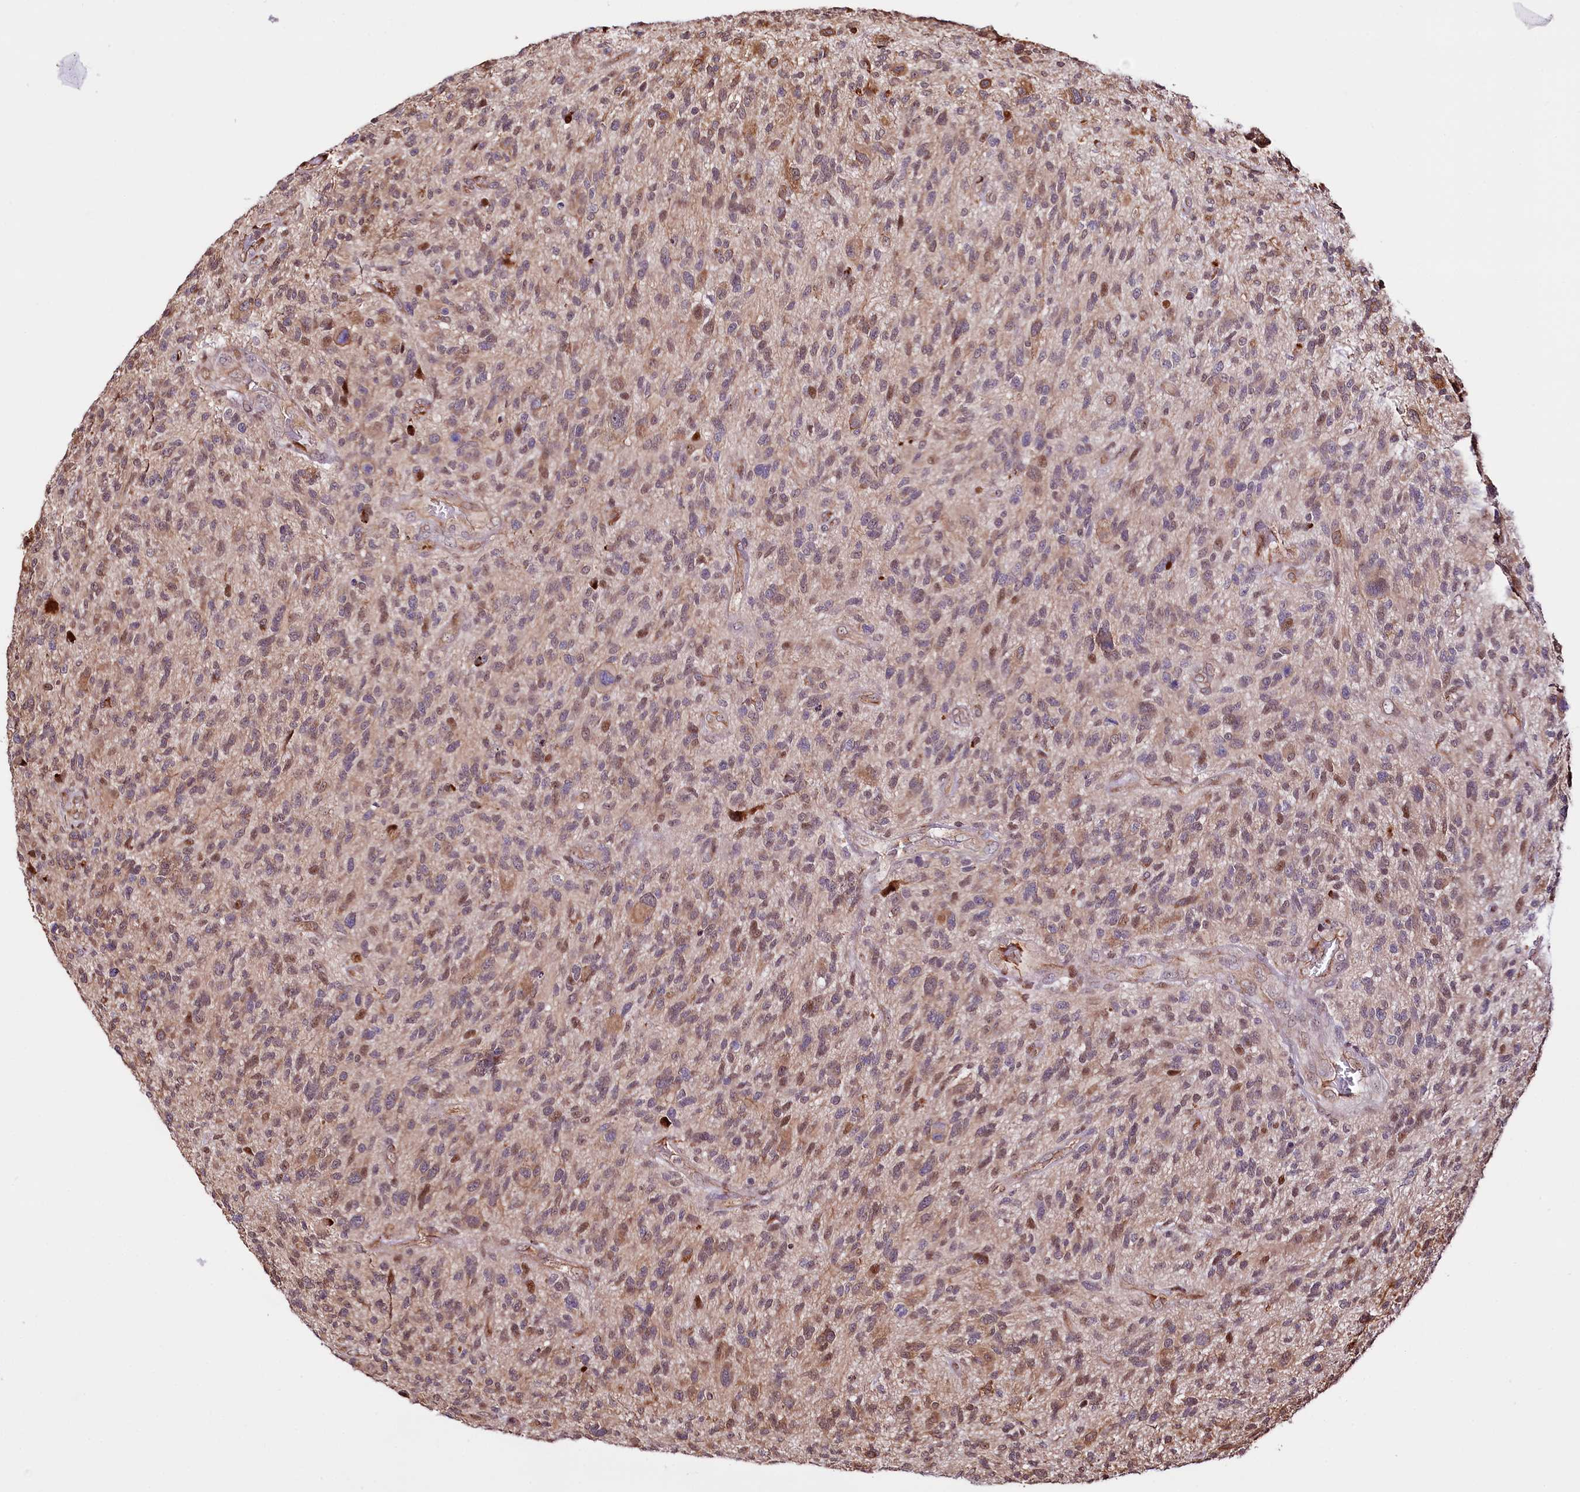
{"staining": {"intensity": "weak", "quantity": "25%-75%", "location": "cytoplasmic/membranous,nuclear"}, "tissue": "glioma", "cell_type": "Tumor cells", "image_type": "cancer", "snomed": [{"axis": "morphology", "description": "Glioma, malignant, High grade"}, {"axis": "topography", "description": "Brain"}], "caption": "Immunohistochemical staining of malignant glioma (high-grade) shows weak cytoplasmic/membranous and nuclear protein positivity in about 25%-75% of tumor cells.", "gene": "CUTC", "patient": {"sex": "male", "age": 47}}